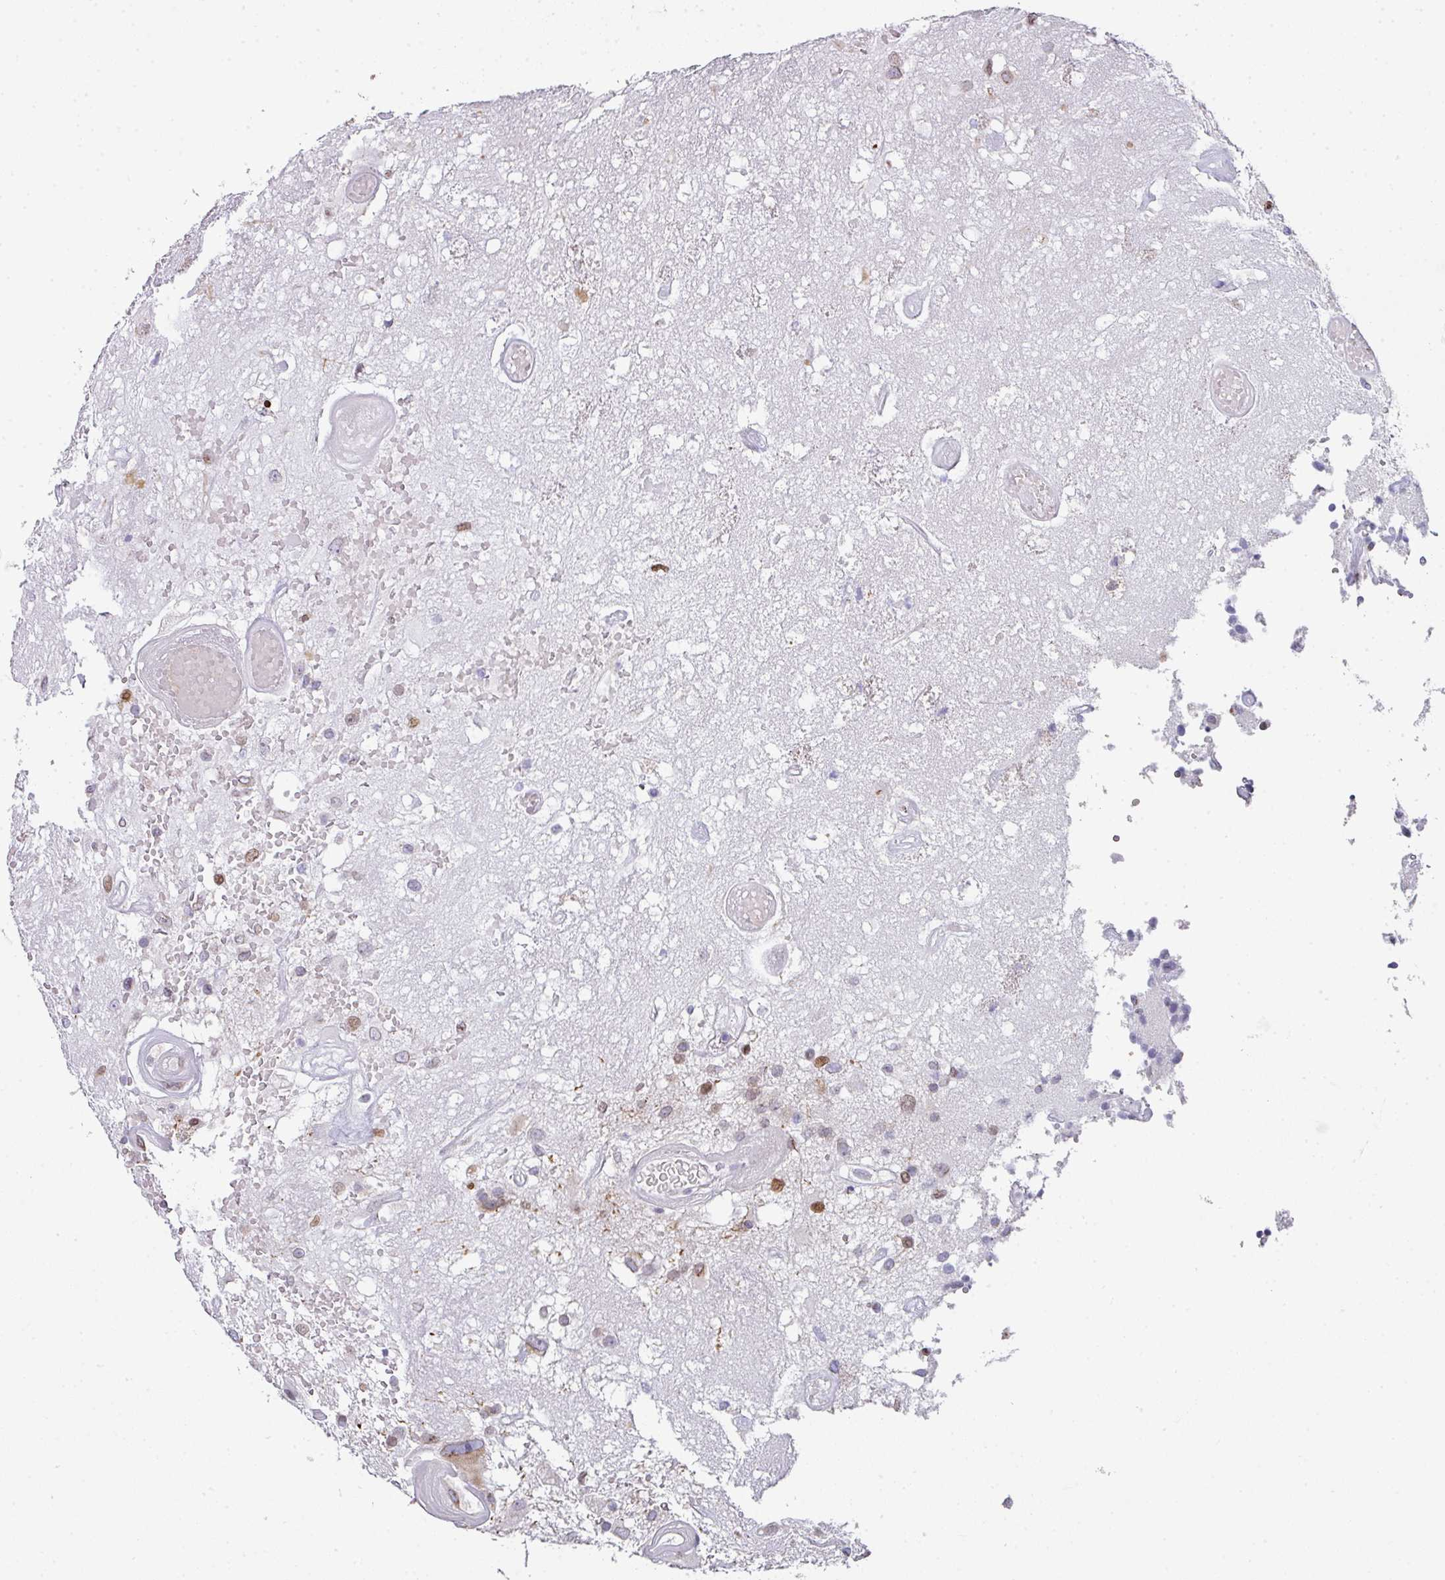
{"staining": {"intensity": "moderate", "quantity": "<25%", "location": "nuclear"}, "tissue": "glioma", "cell_type": "Tumor cells", "image_type": "cancer", "snomed": [{"axis": "morphology", "description": "Glioma, malignant, High grade"}, {"axis": "morphology", "description": "Glioblastoma, NOS"}, {"axis": "topography", "description": "Brain"}], "caption": "This image demonstrates immunohistochemistry staining of glioma, with low moderate nuclear positivity in about <25% of tumor cells.", "gene": "PLK1", "patient": {"sex": "male", "age": 60}}